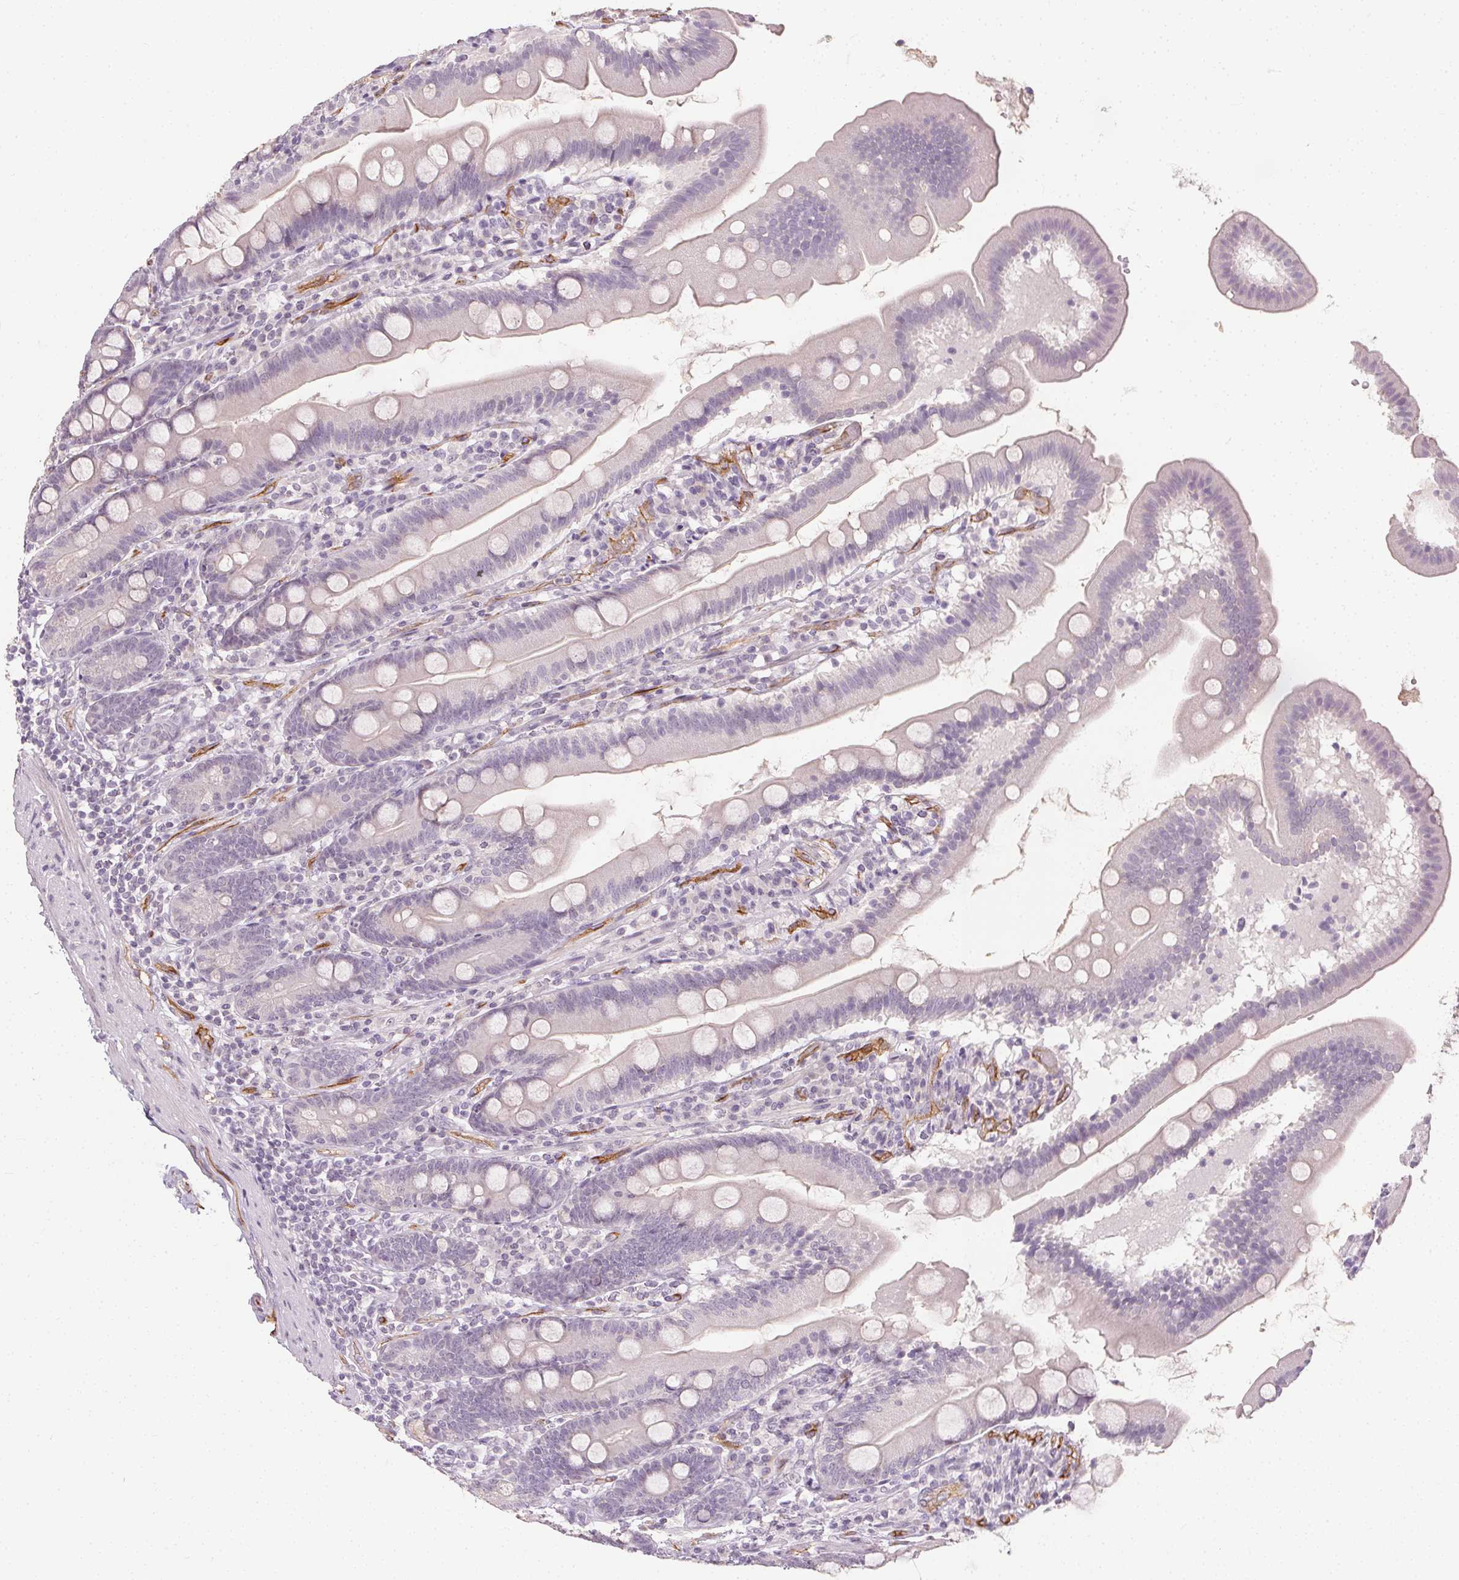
{"staining": {"intensity": "negative", "quantity": "none", "location": "none"}, "tissue": "duodenum", "cell_type": "Glandular cells", "image_type": "normal", "snomed": [{"axis": "morphology", "description": "Normal tissue, NOS"}, {"axis": "topography", "description": "Duodenum"}], "caption": "Unremarkable duodenum was stained to show a protein in brown. There is no significant expression in glandular cells.", "gene": "PODXL", "patient": {"sex": "female", "age": 67}}